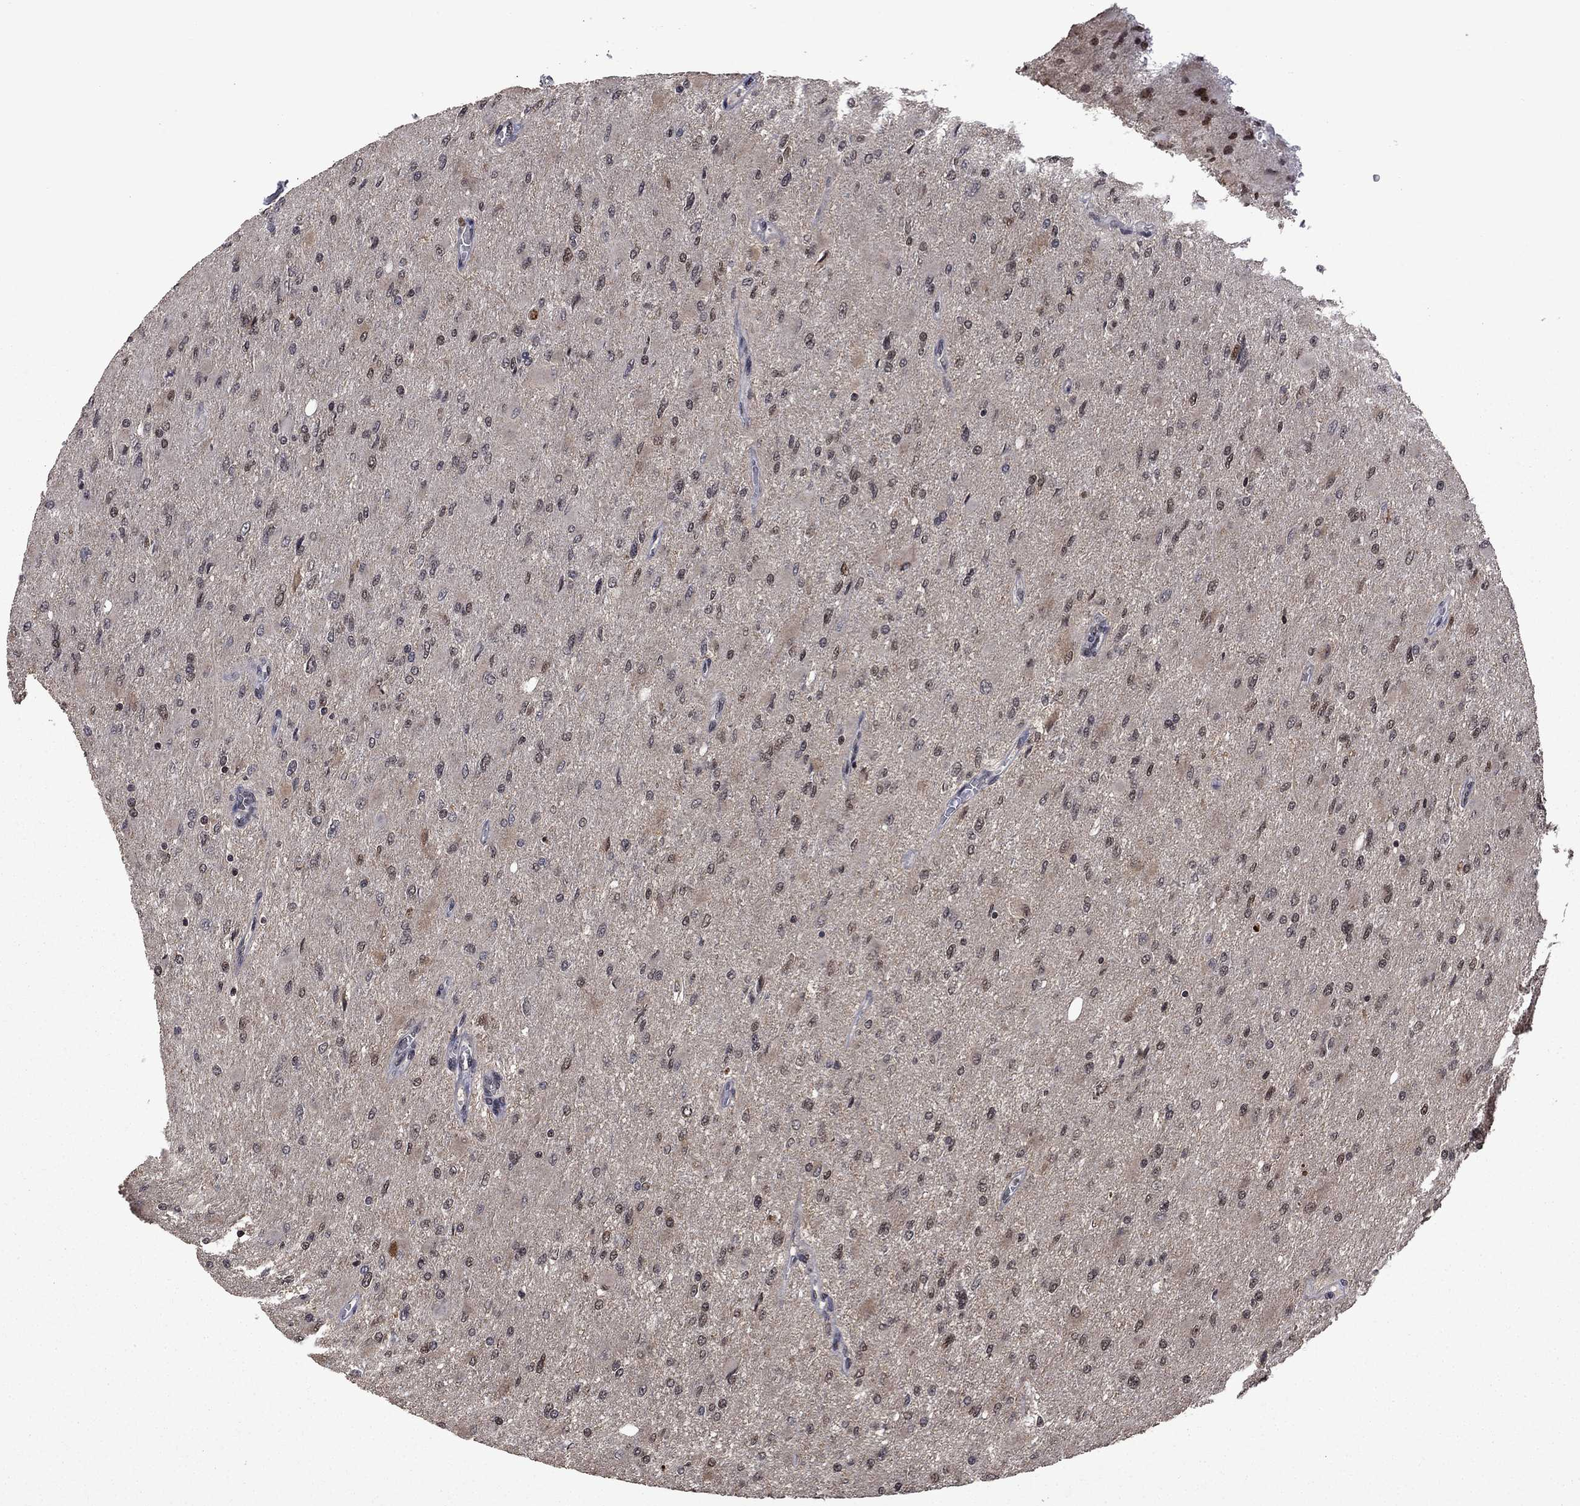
{"staining": {"intensity": "moderate", "quantity": "25%-75%", "location": "nuclear"}, "tissue": "glioma", "cell_type": "Tumor cells", "image_type": "cancer", "snomed": [{"axis": "morphology", "description": "Glioma, malignant, High grade"}, {"axis": "topography", "description": "Cerebral cortex"}], "caption": "Protein staining of glioma tissue reveals moderate nuclear positivity in approximately 25%-75% of tumor cells.", "gene": "FBL", "patient": {"sex": "female", "age": 36}}